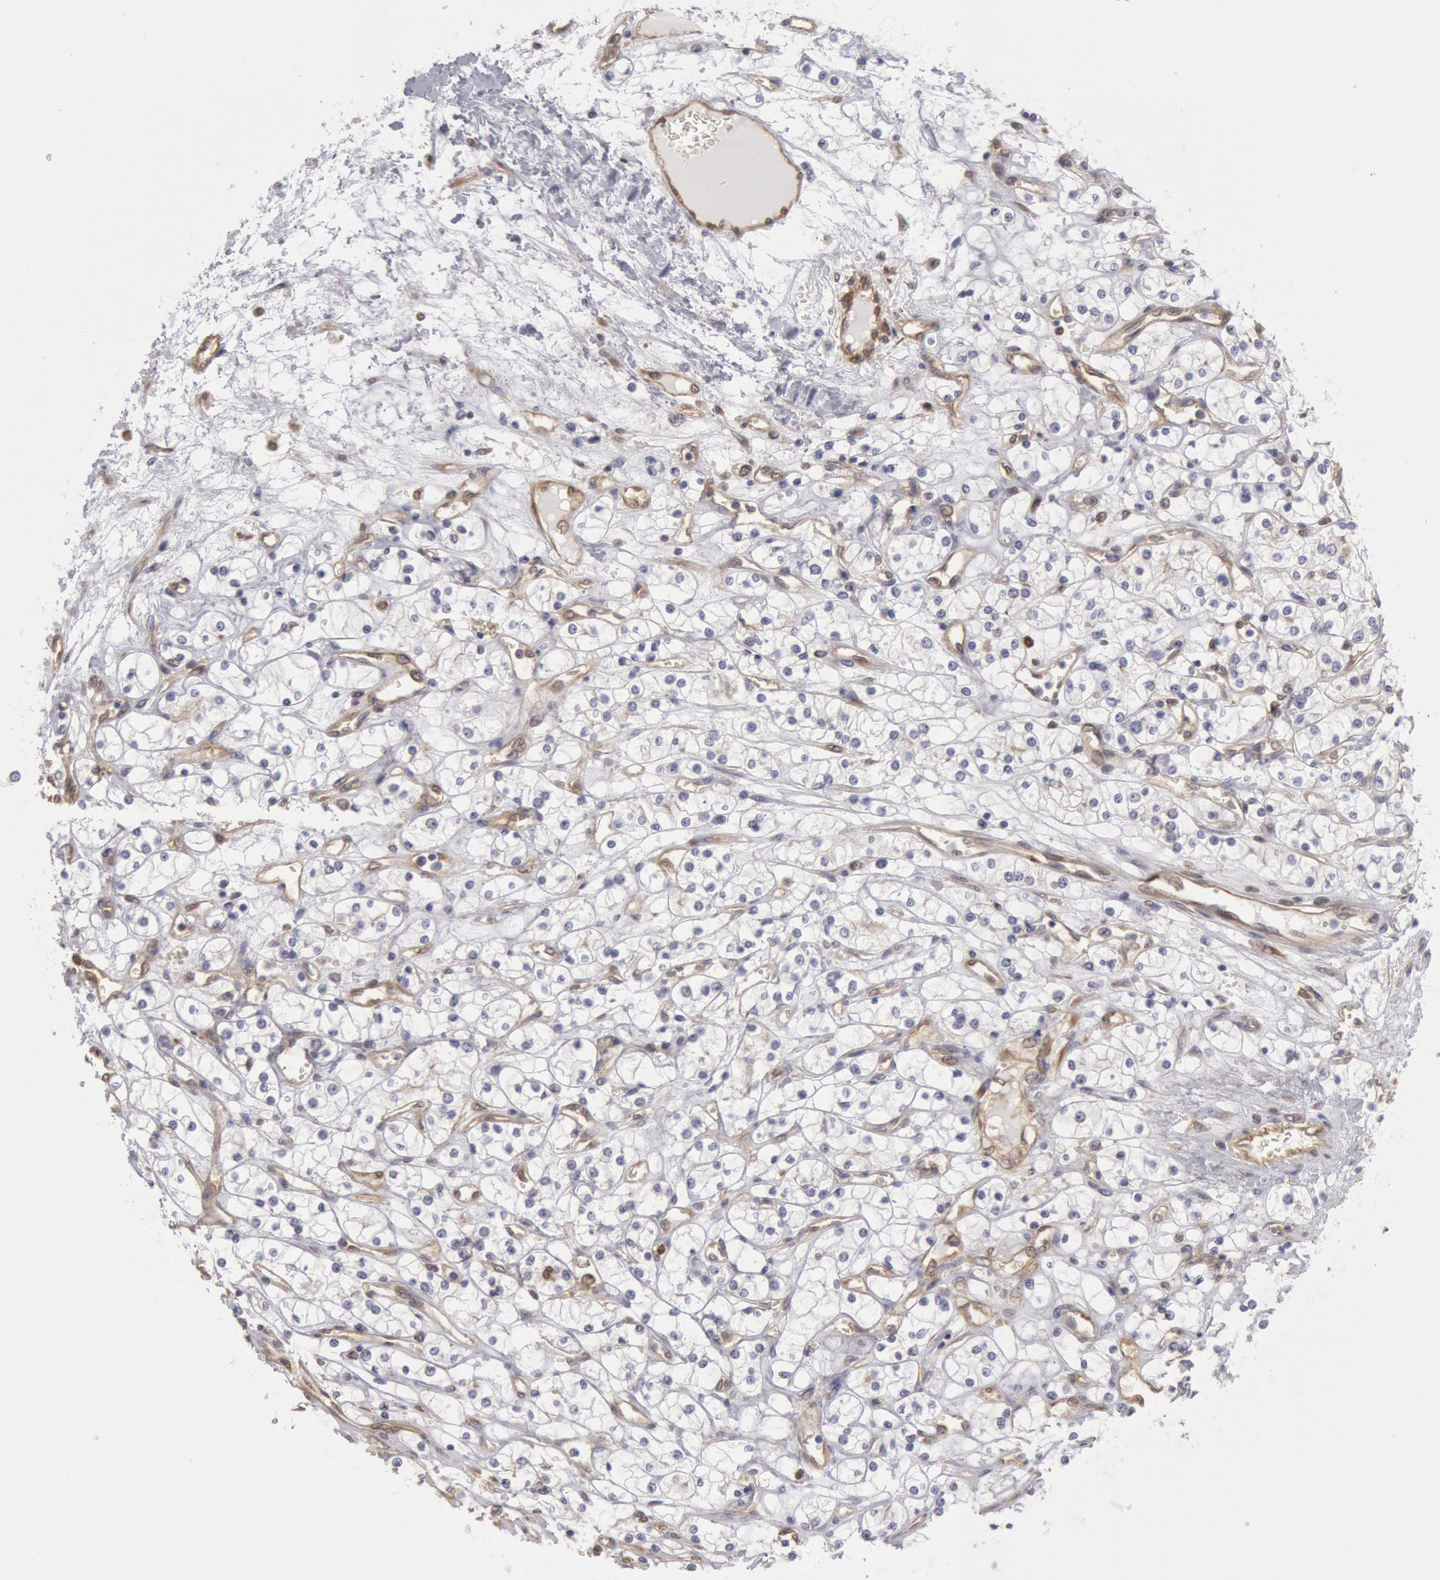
{"staining": {"intensity": "negative", "quantity": "none", "location": "none"}, "tissue": "renal cancer", "cell_type": "Tumor cells", "image_type": "cancer", "snomed": [{"axis": "morphology", "description": "Adenocarcinoma, NOS"}, {"axis": "topography", "description": "Kidney"}], "caption": "Photomicrograph shows no protein staining in tumor cells of renal cancer (adenocarcinoma) tissue. (Stains: DAB (3,3'-diaminobenzidine) immunohistochemistry with hematoxylin counter stain, Microscopy: brightfield microscopy at high magnification).", "gene": "CCDC50", "patient": {"sex": "male", "age": 61}}